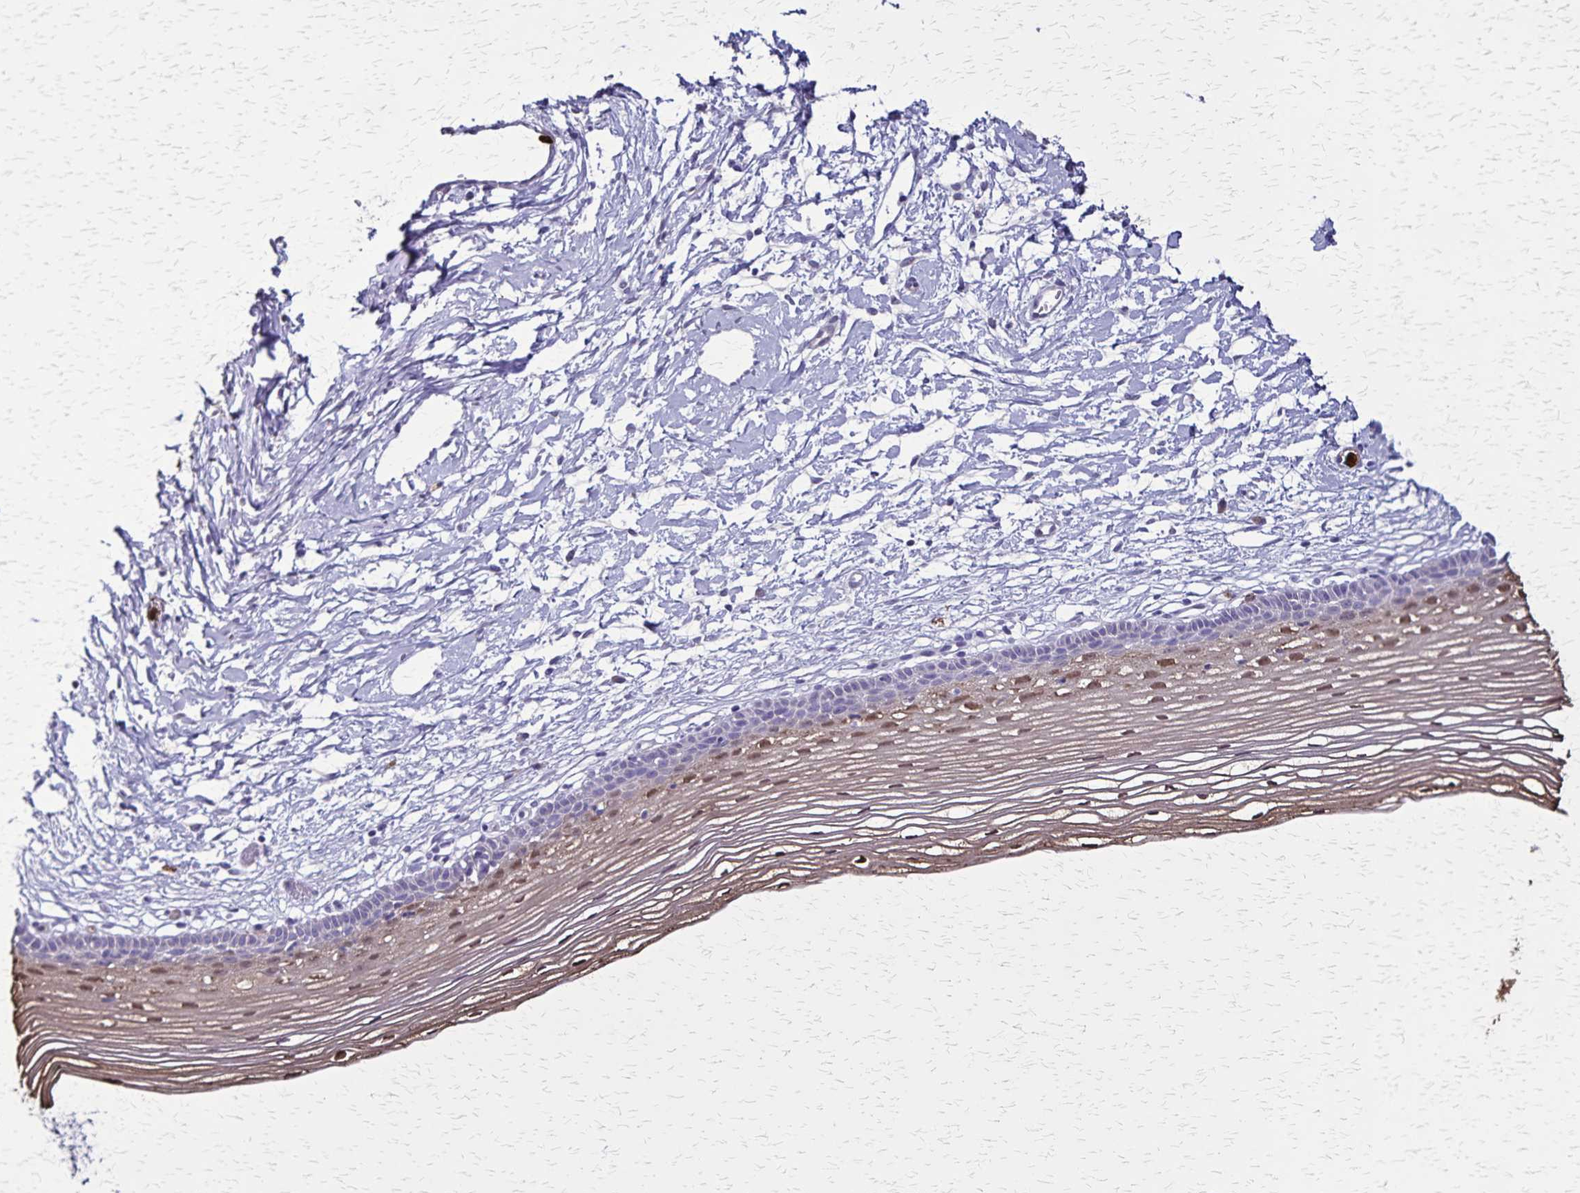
{"staining": {"intensity": "negative", "quantity": "none", "location": "none"}, "tissue": "cervix", "cell_type": "Glandular cells", "image_type": "normal", "snomed": [{"axis": "morphology", "description": "Normal tissue, NOS"}, {"axis": "topography", "description": "Cervix"}], "caption": "A photomicrograph of human cervix is negative for staining in glandular cells. (Immunohistochemistry, brightfield microscopy, high magnification).", "gene": "ULBP3", "patient": {"sex": "female", "age": 40}}